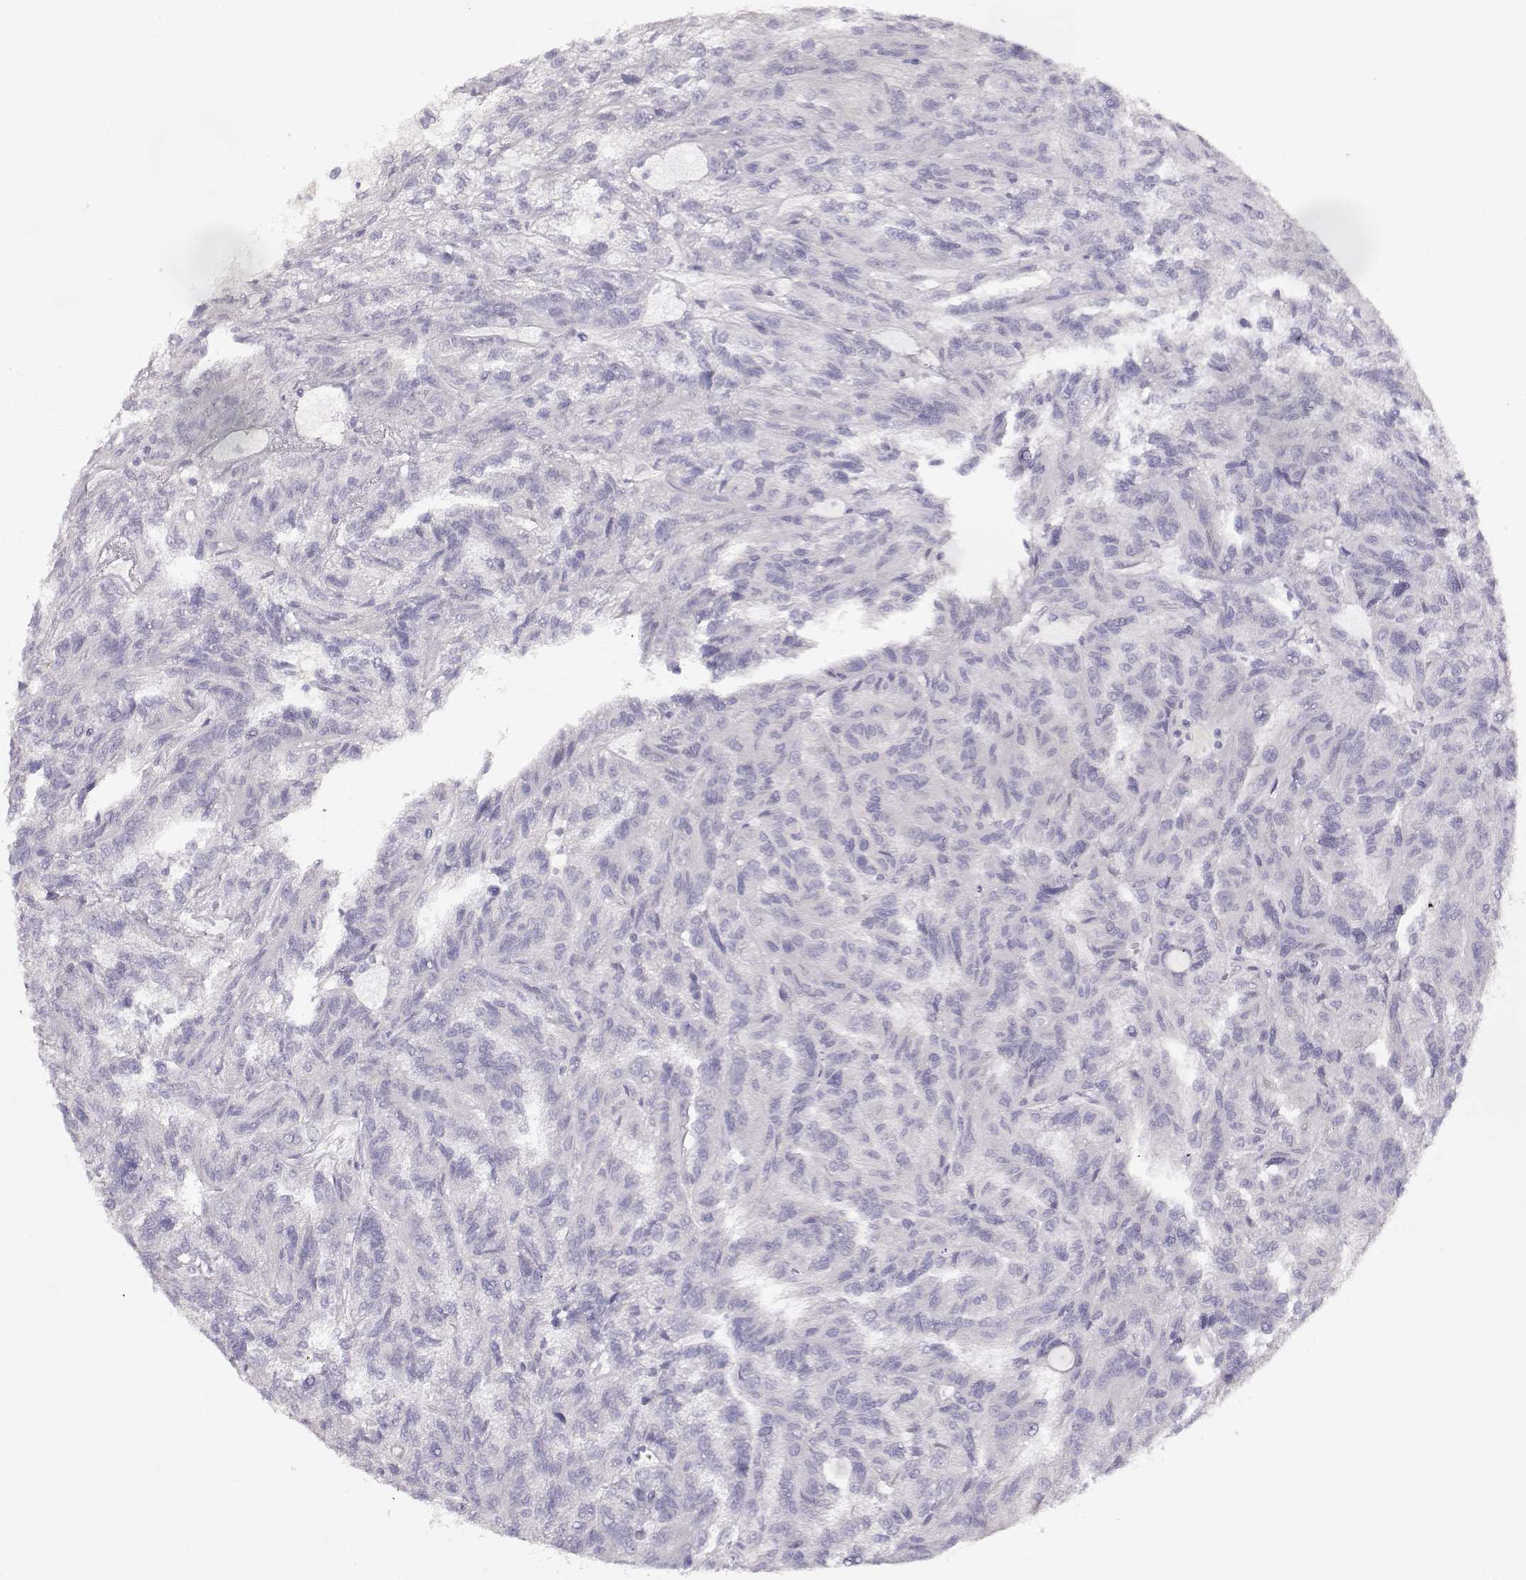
{"staining": {"intensity": "negative", "quantity": "none", "location": "none"}, "tissue": "renal cancer", "cell_type": "Tumor cells", "image_type": "cancer", "snomed": [{"axis": "morphology", "description": "Adenocarcinoma, NOS"}, {"axis": "topography", "description": "Kidney"}], "caption": "DAB immunohistochemical staining of human adenocarcinoma (renal) displays no significant staining in tumor cells.", "gene": "GLIPR1L2", "patient": {"sex": "male", "age": 79}}